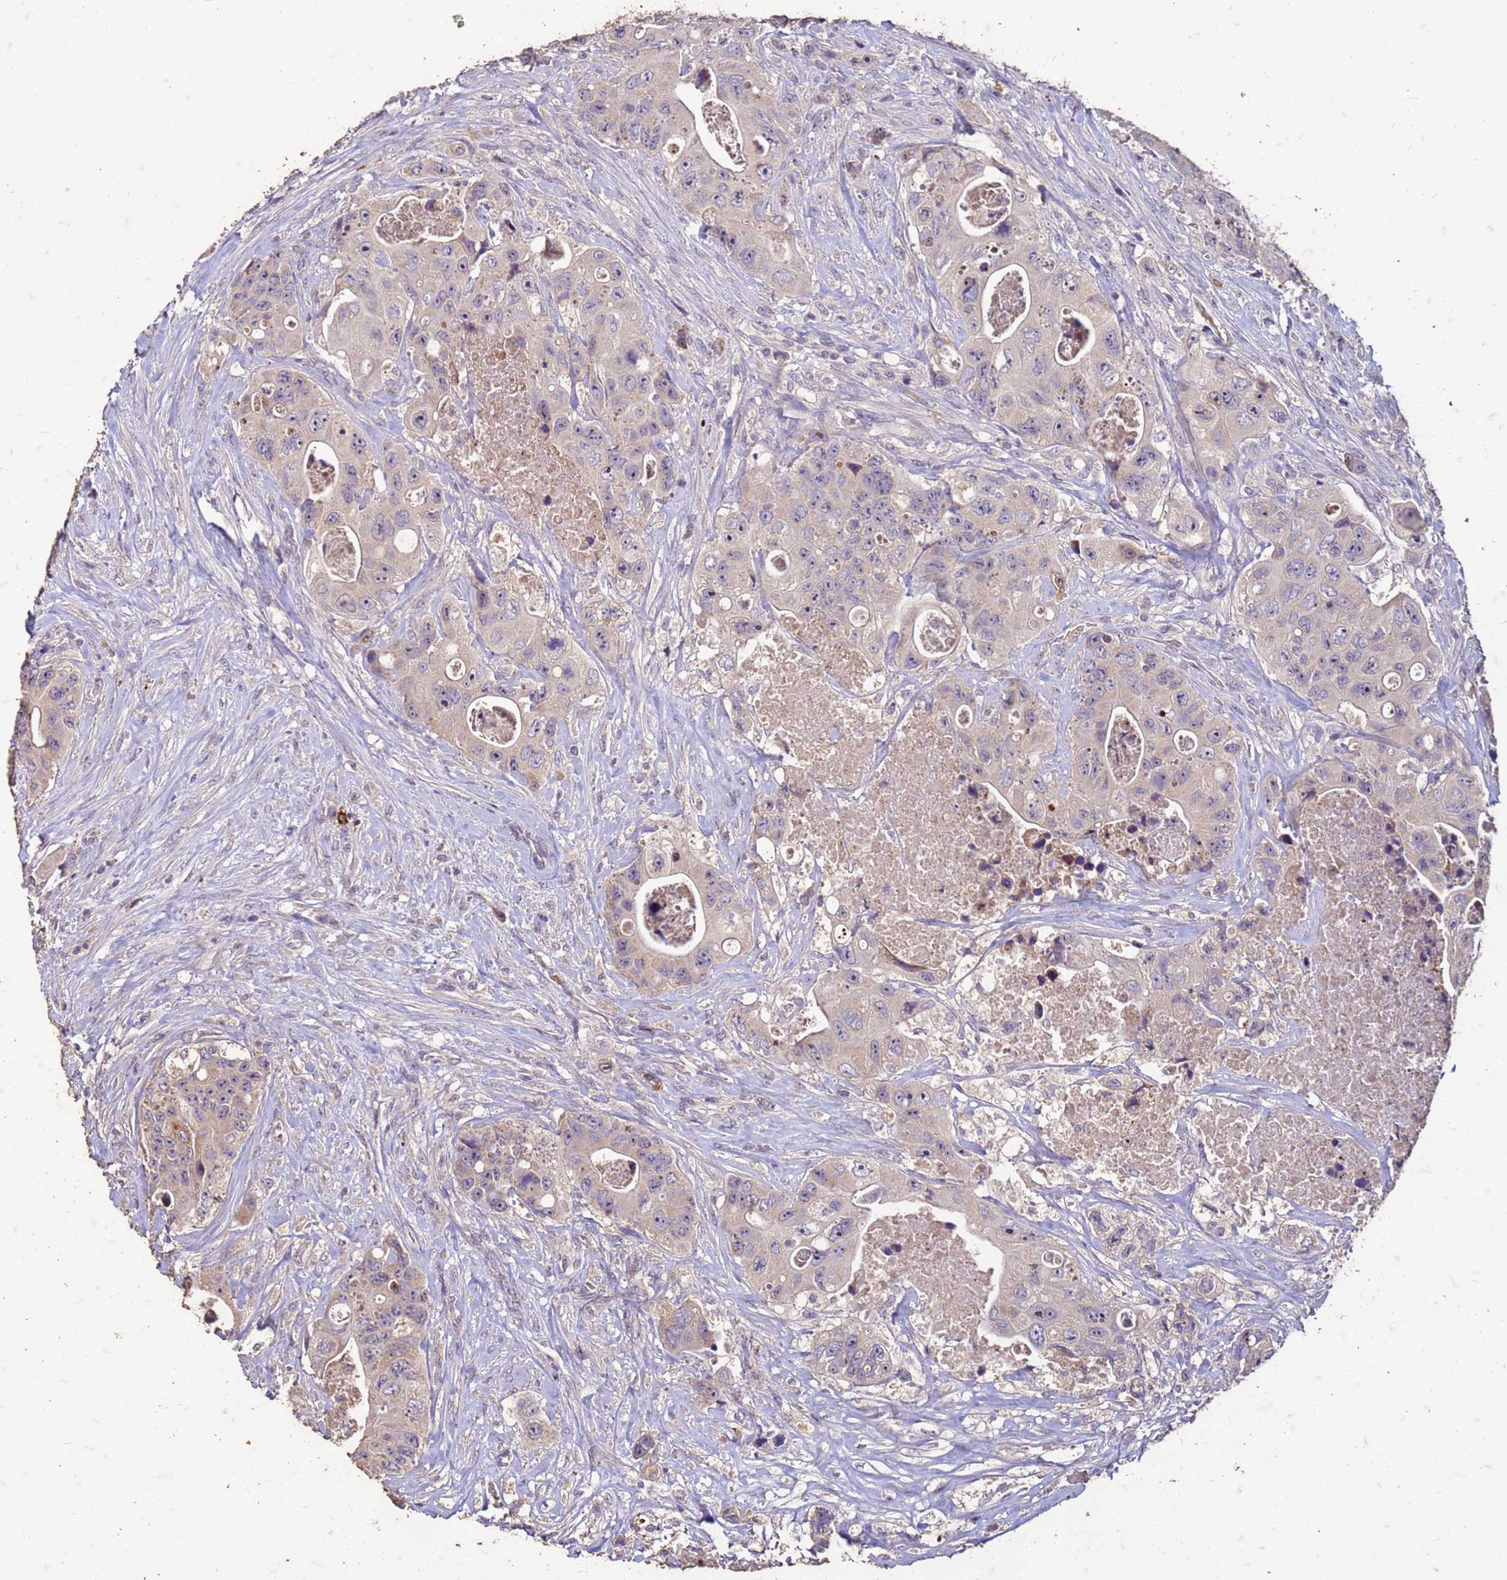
{"staining": {"intensity": "negative", "quantity": "none", "location": "none"}, "tissue": "colorectal cancer", "cell_type": "Tumor cells", "image_type": "cancer", "snomed": [{"axis": "morphology", "description": "Adenocarcinoma, NOS"}, {"axis": "topography", "description": "Colon"}], "caption": "High power microscopy micrograph of an IHC photomicrograph of colorectal cancer (adenocarcinoma), revealing no significant positivity in tumor cells.", "gene": "FAM184B", "patient": {"sex": "female", "age": 46}}